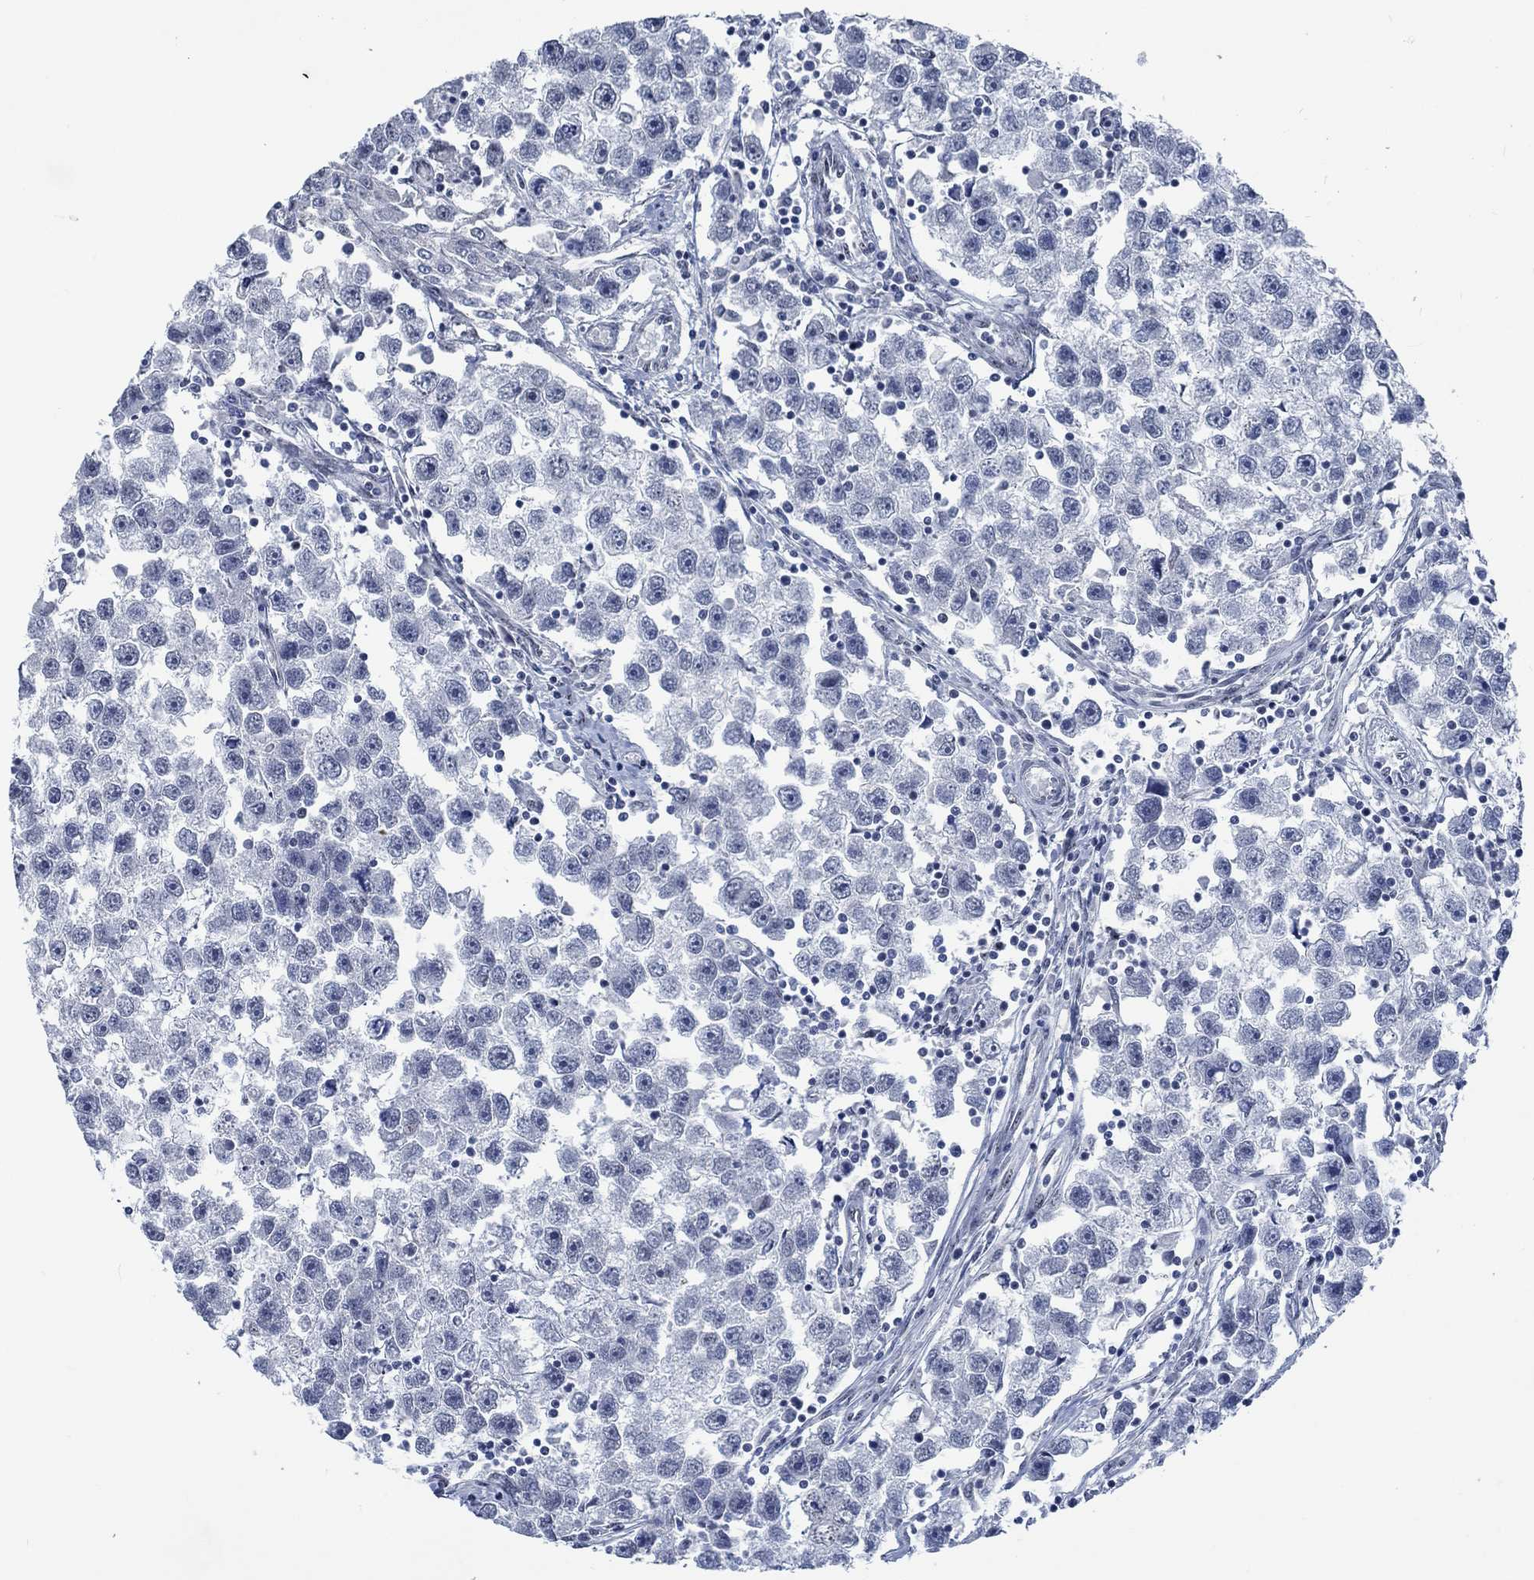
{"staining": {"intensity": "negative", "quantity": "none", "location": "none"}, "tissue": "testis cancer", "cell_type": "Tumor cells", "image_type": "cancer", "snomed": [{"axis": "morphology", "description": "Seminoma, NOS"}, {"axis": "topography", "description": "Testis"}], "caption": "This is a image of immunohistochemistry (IHC) staining of testis cancer, which shows no positivity in tumor cells.", "gene": "OBSCN", "patient": {"sex": "male", "age": 30}}